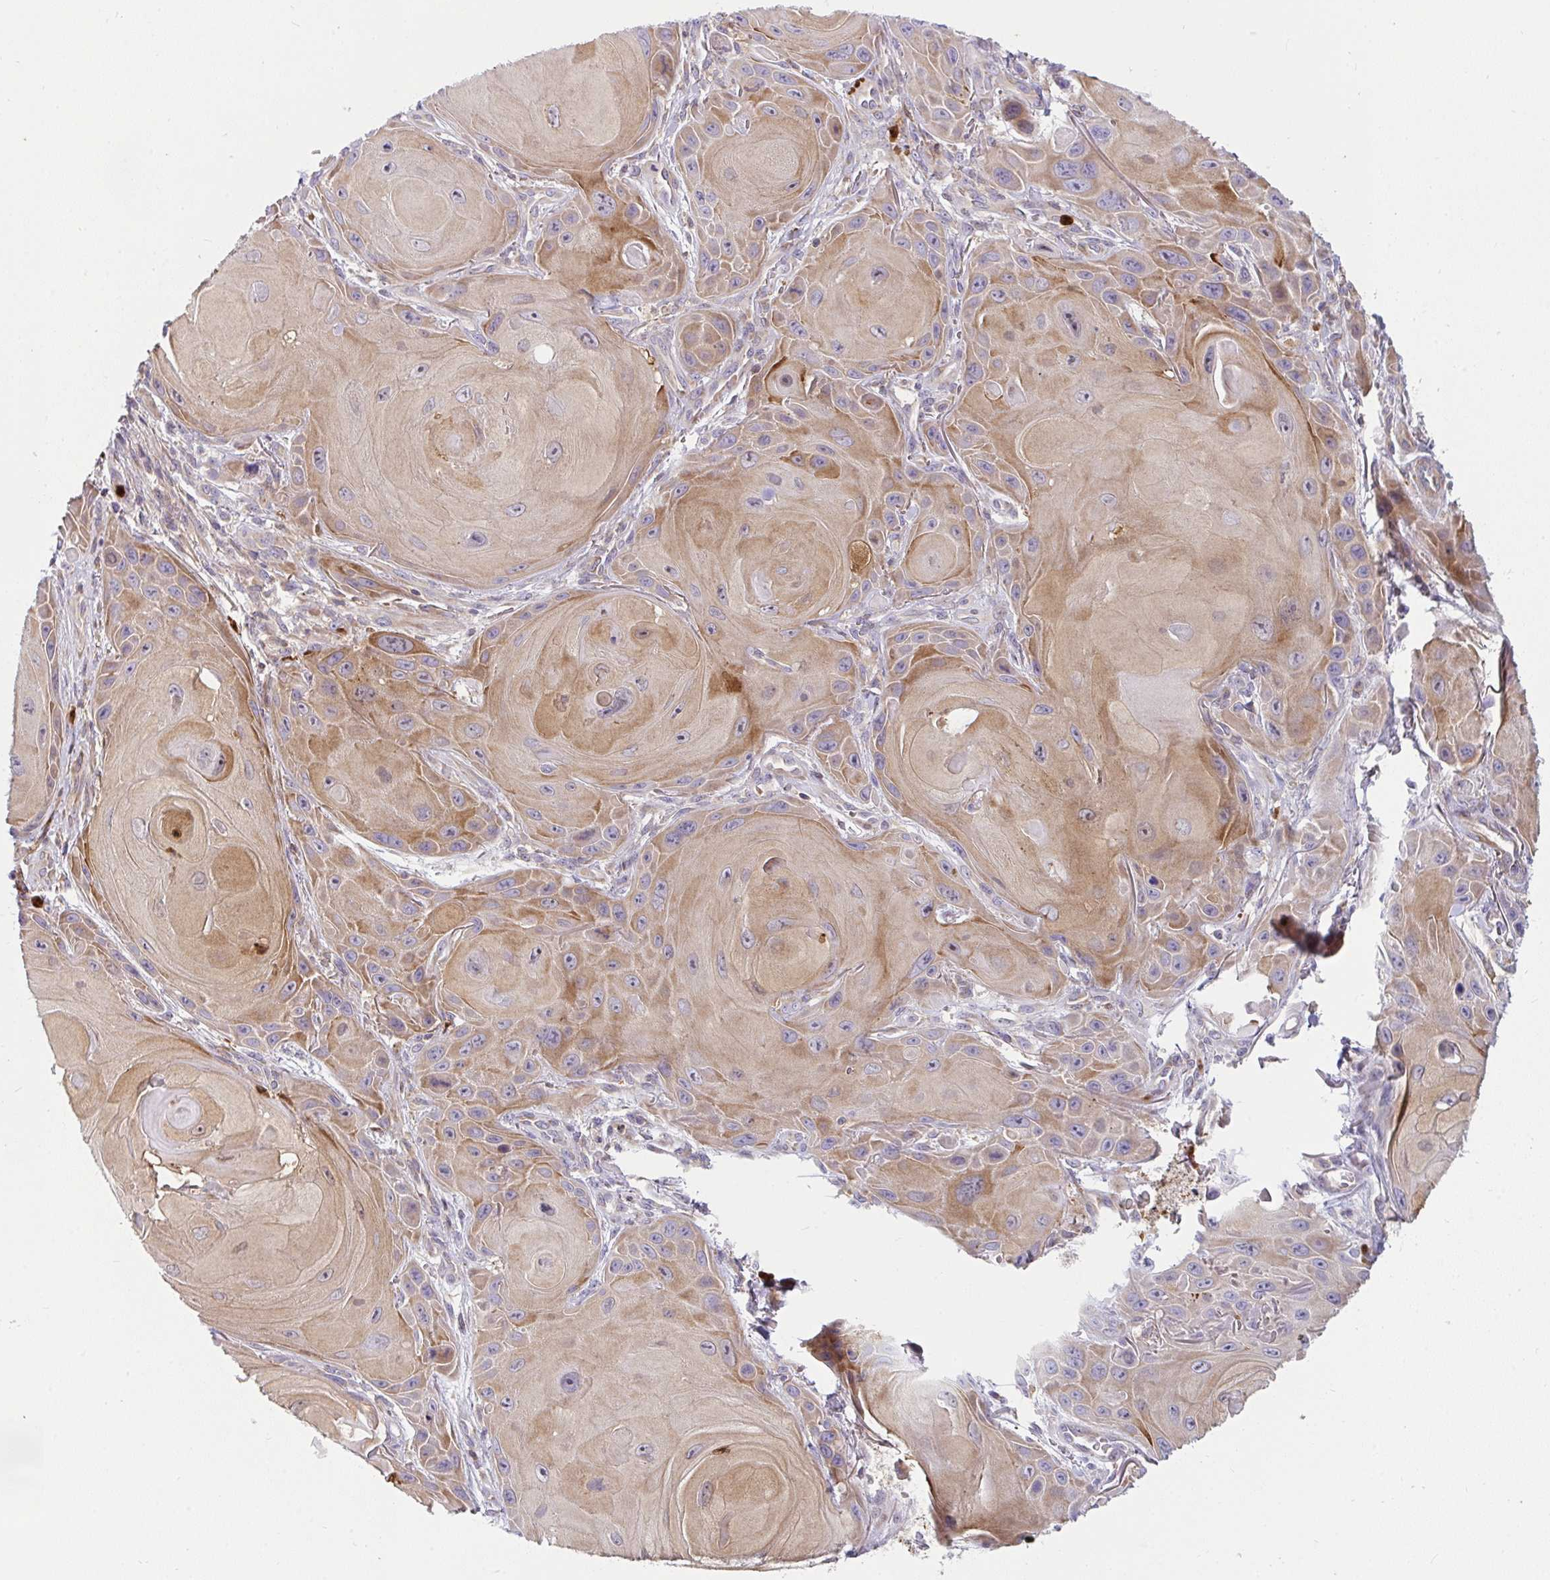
{"staining": {"intensity": "moderate", "quantity": "25%-75%", "location": "cytoplasmic/membranous"}, "tissue": "skin cancer", "cell_type": "Tumor cells", "image_type": "cancer", "snomed": [{"axis": "morphology", "description": "Squamous cell carcinoma, NOS"}, {"axis": "topography", "description": "Skin"}], "caption": "Immunohistochemistry (IHC) (DAB) staining of skin cancer demonstrates moderate cytoplasmic/membranous protein staining in approximately 25%-75% of tumor cells.", "gene": "CSF3R", "patient": {"sex": "female", "age": 94}}